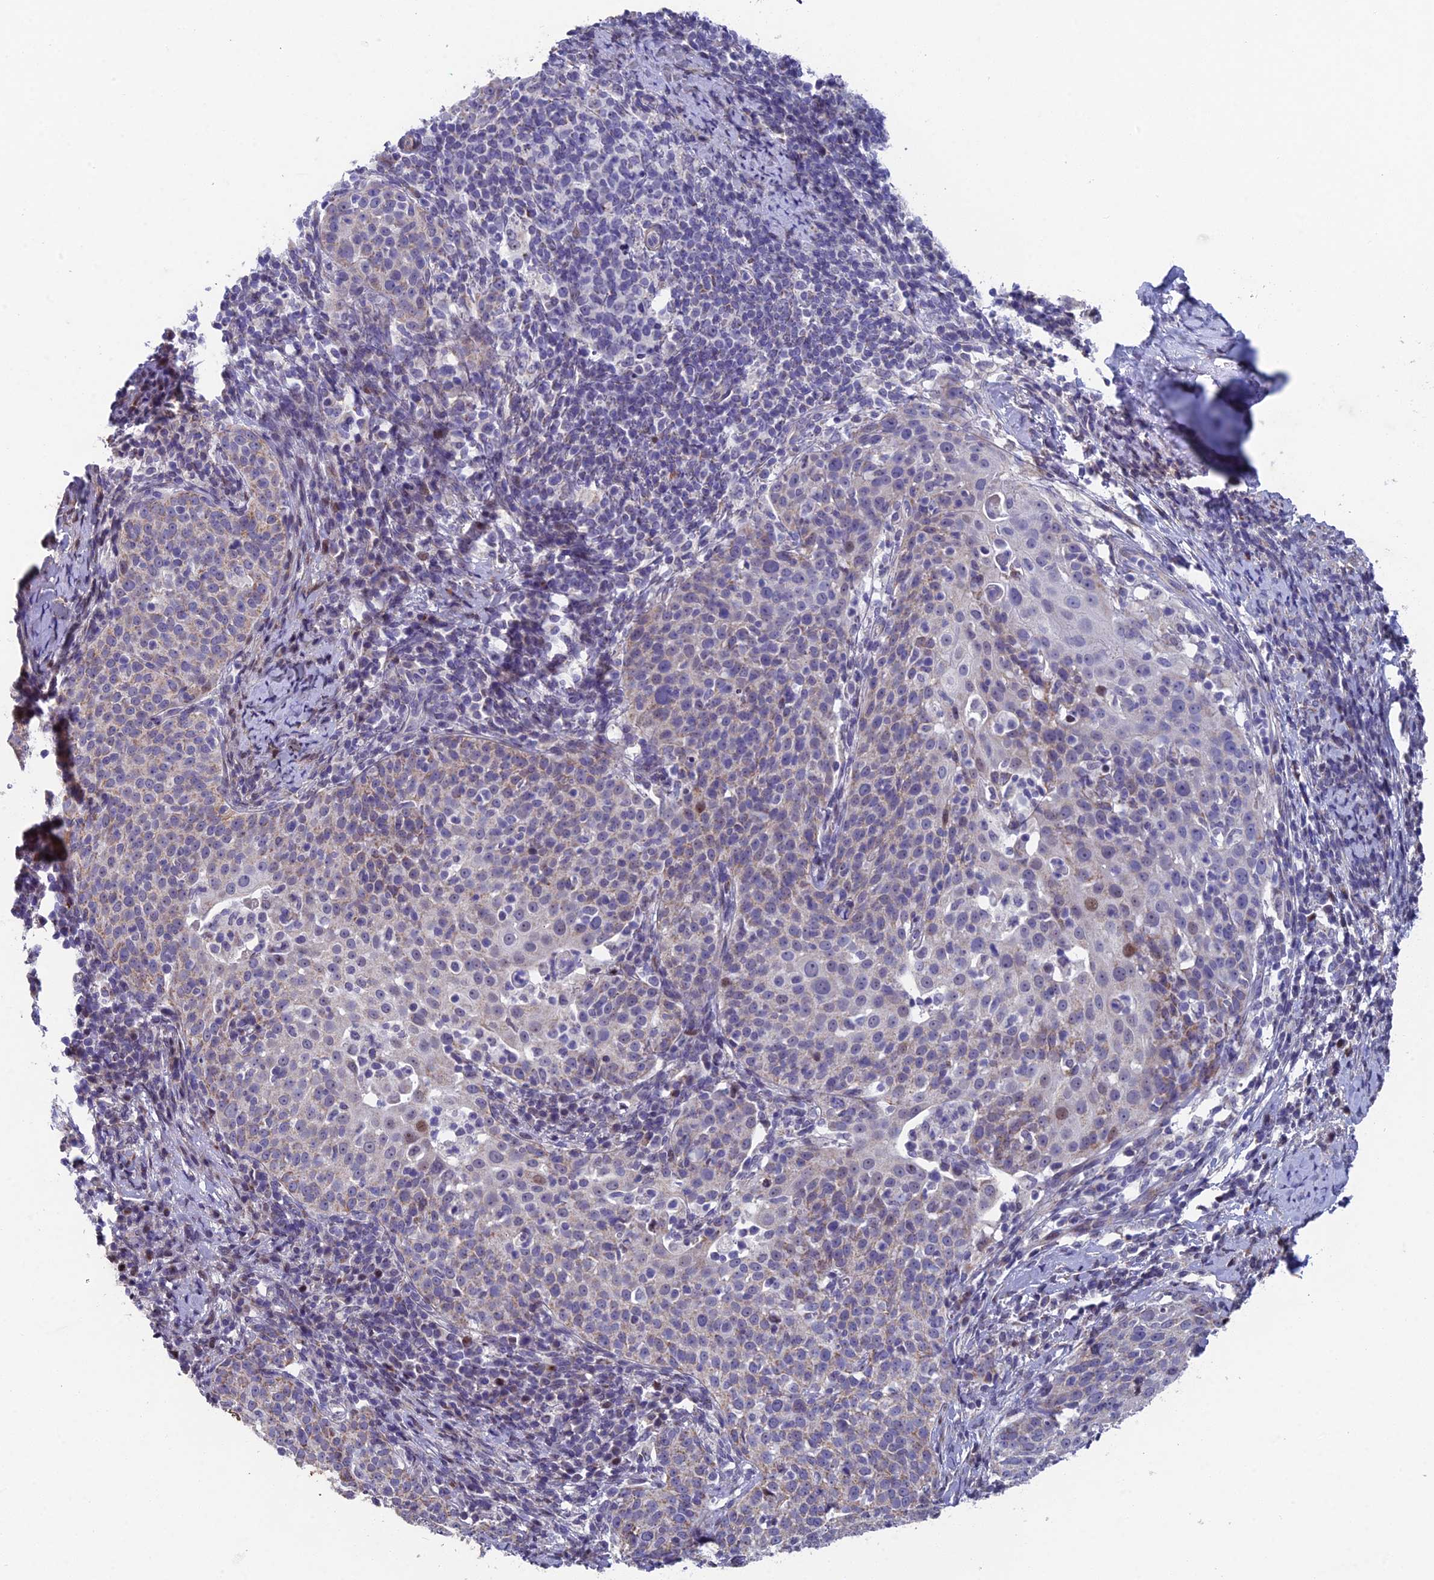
{"staining": {"intensity": "weak", "quantity": "<25%", "location": "cytoplasmic/membranous,nuclear"}, "tissue": "cervical cancer", "cell_type": "Tumor cells", "image_type": "cancer", "snomed": [{"axis": "morphology", "description": "Squamous cell carcinoma, NOS"}, {"axis": "topography", "description": "Cervix"}], "caption": "Tumor cells are negative for protein expression in human cervical cancer. The staining was performed using DAB (3,3'-diaminobenzidine) to visualize the protein expression in brown, while the nuclei were stained in blue with hematoxylin (Magnification: 20x).", "gene": "XKR9", "patient": {"sex": "female", "age": 57}}